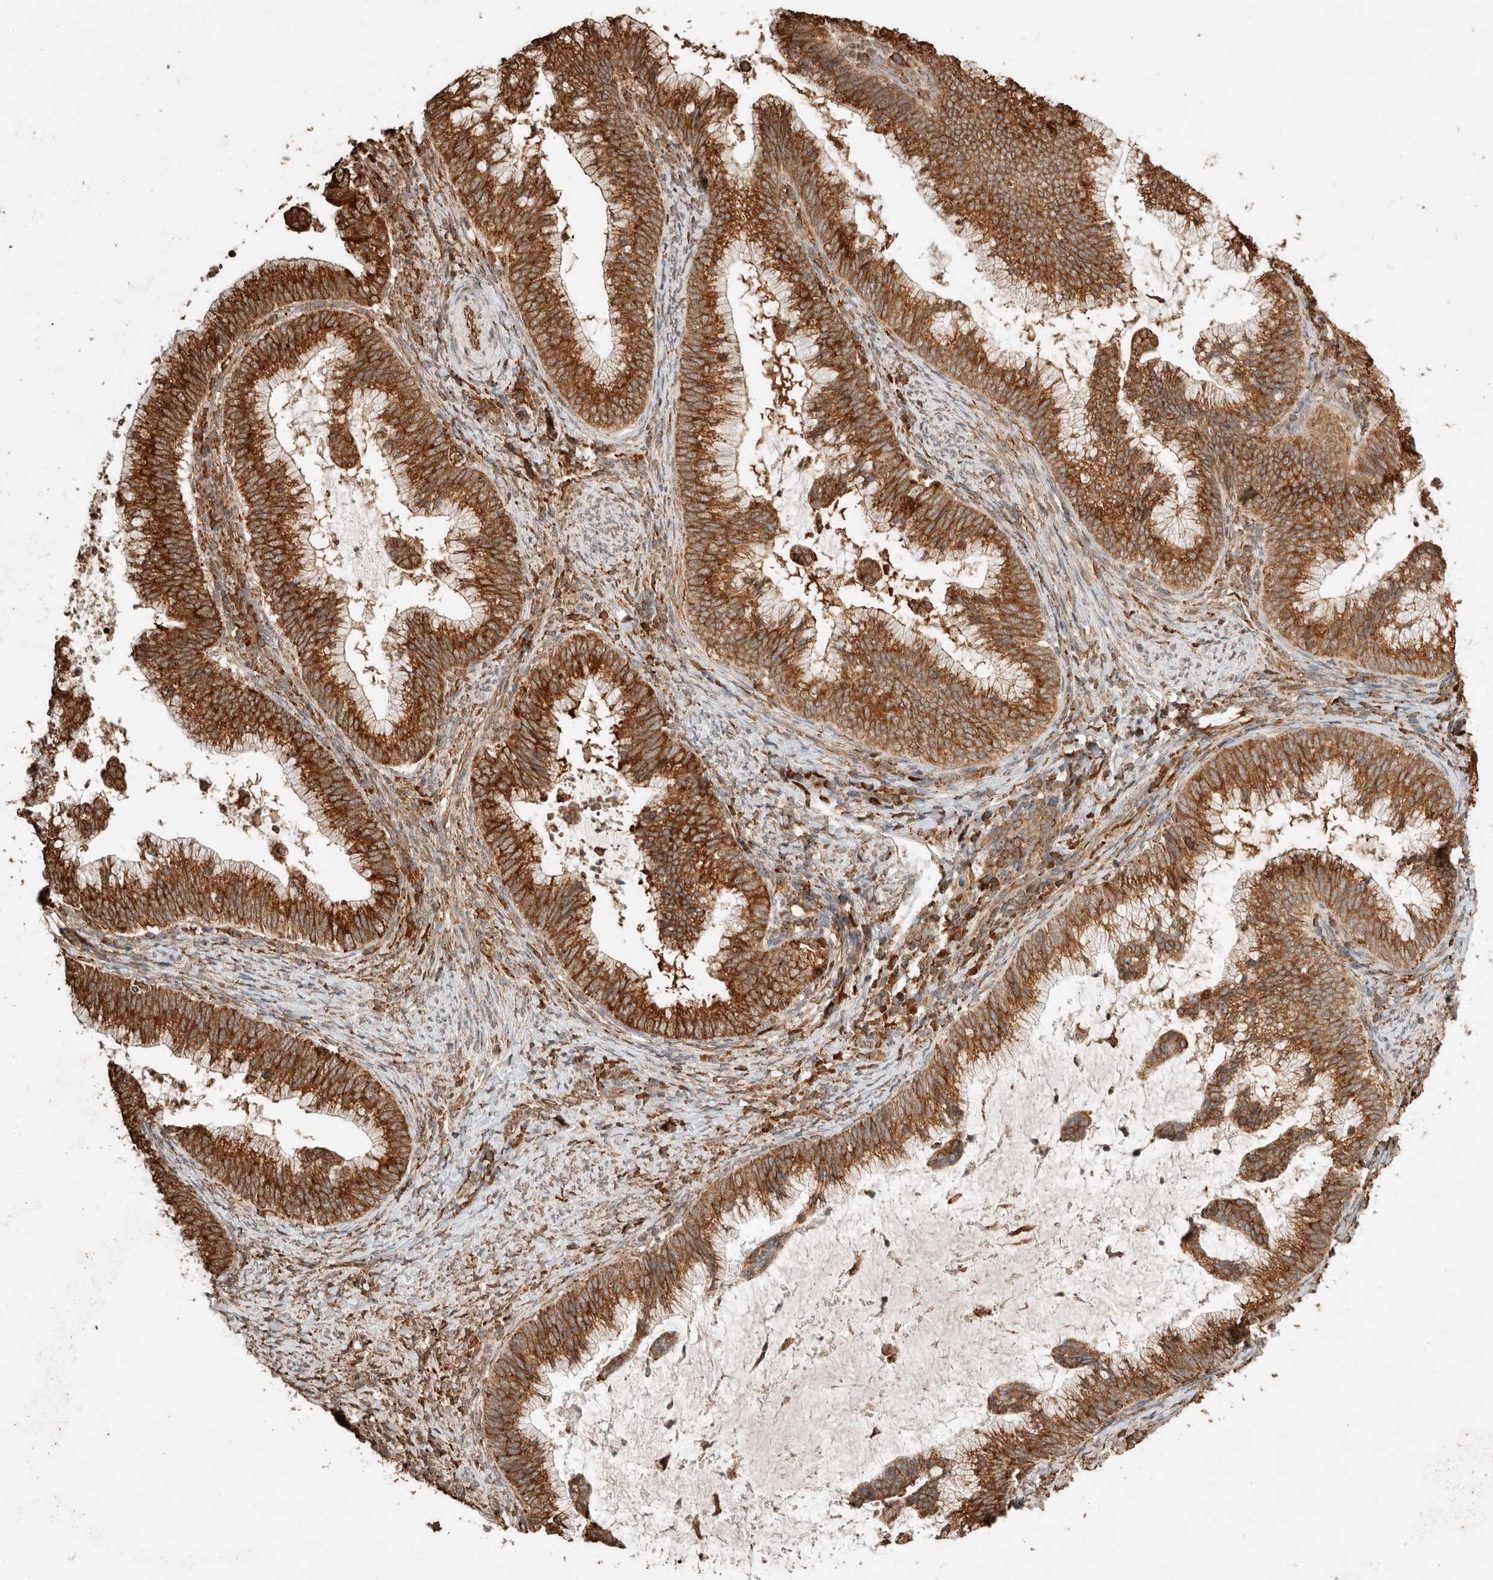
{"staining": {"intensity": "strong", "quantity": "25%-75%", "location": "cytoplasmic/membranous,nuclear"}, "tissue": "cervical cancer", "cell_type": "Tumor cells", "image_type": "cancer", "snomed": [{"axis": "morphology", "description": "Adenocarcinoma, NOS"}, {"axis": "topography", "description": "Cervix"}], "caption": "Cervical cancer (adenocarcinoma) stained with a brown dye shows strong cytoplasmic/membranous and nuclear positive expression in approximately 25%-75% of tumor cells.", "gene": "ERAP1", "patient": {"sex": "female", "age": 36}}